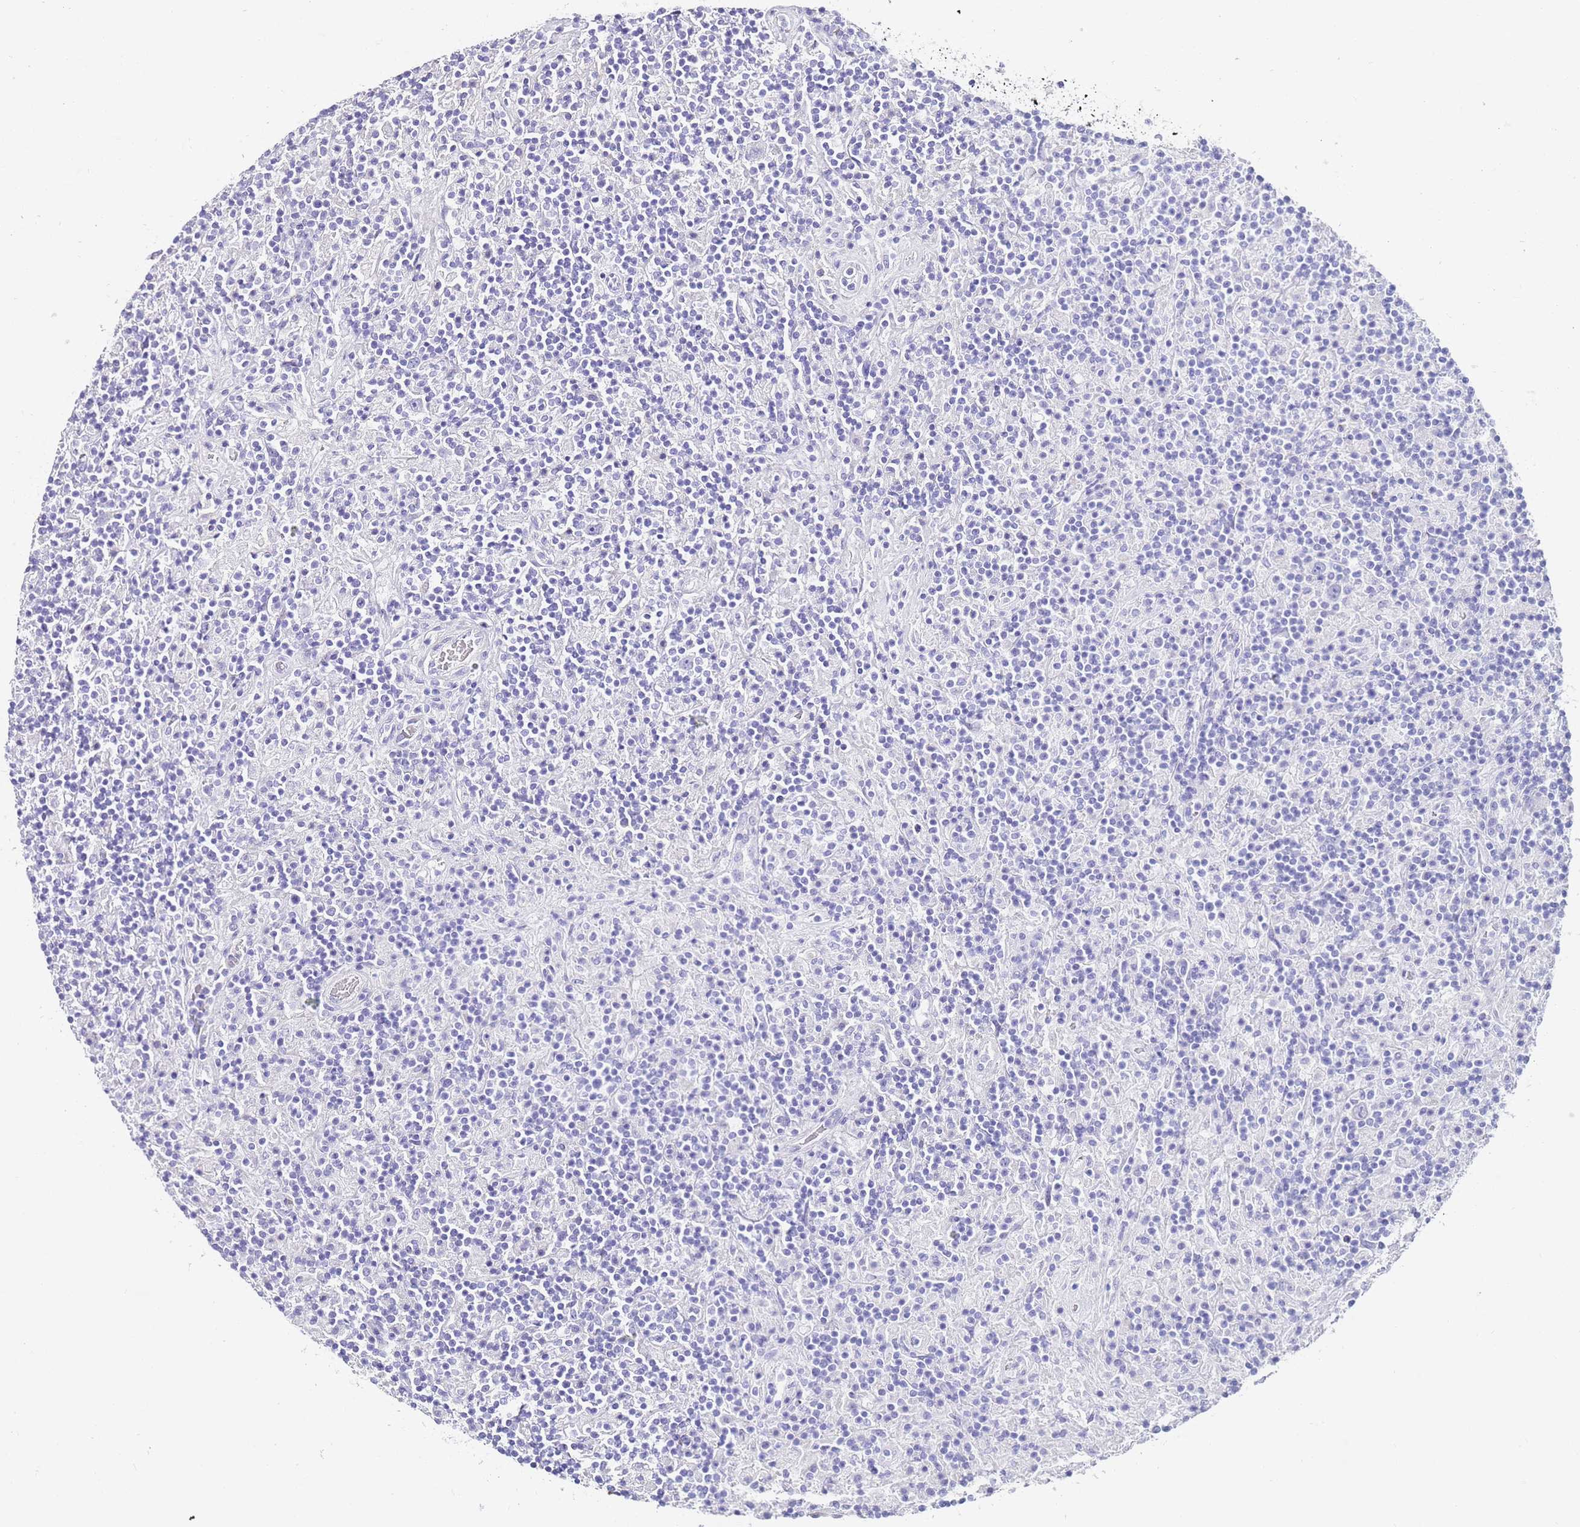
{"staining": {"intensity": "negative", "quantity": "none", "location": "none"}, "tissue": "lymphoma", "cell_type": "Tumor cells", "image_type": "cancer", "snomed": [{"axis": "morphology", "description": "Hodgkin's disease, NOS"}, {"axis": "topography", "description": "Lymph node"}], "caption": "High magnification brightfield microscopy of lymphoma stained with DAB (3,3'-diaminobenzidine) (brown) and counterstained with hematoxylin (blue): tumor cells show no significant staining. (Brightfield microscopy of DAB IHC at high magnification).", "gene": "DPP4", "patient": {"sex": "male", "age": 70}}